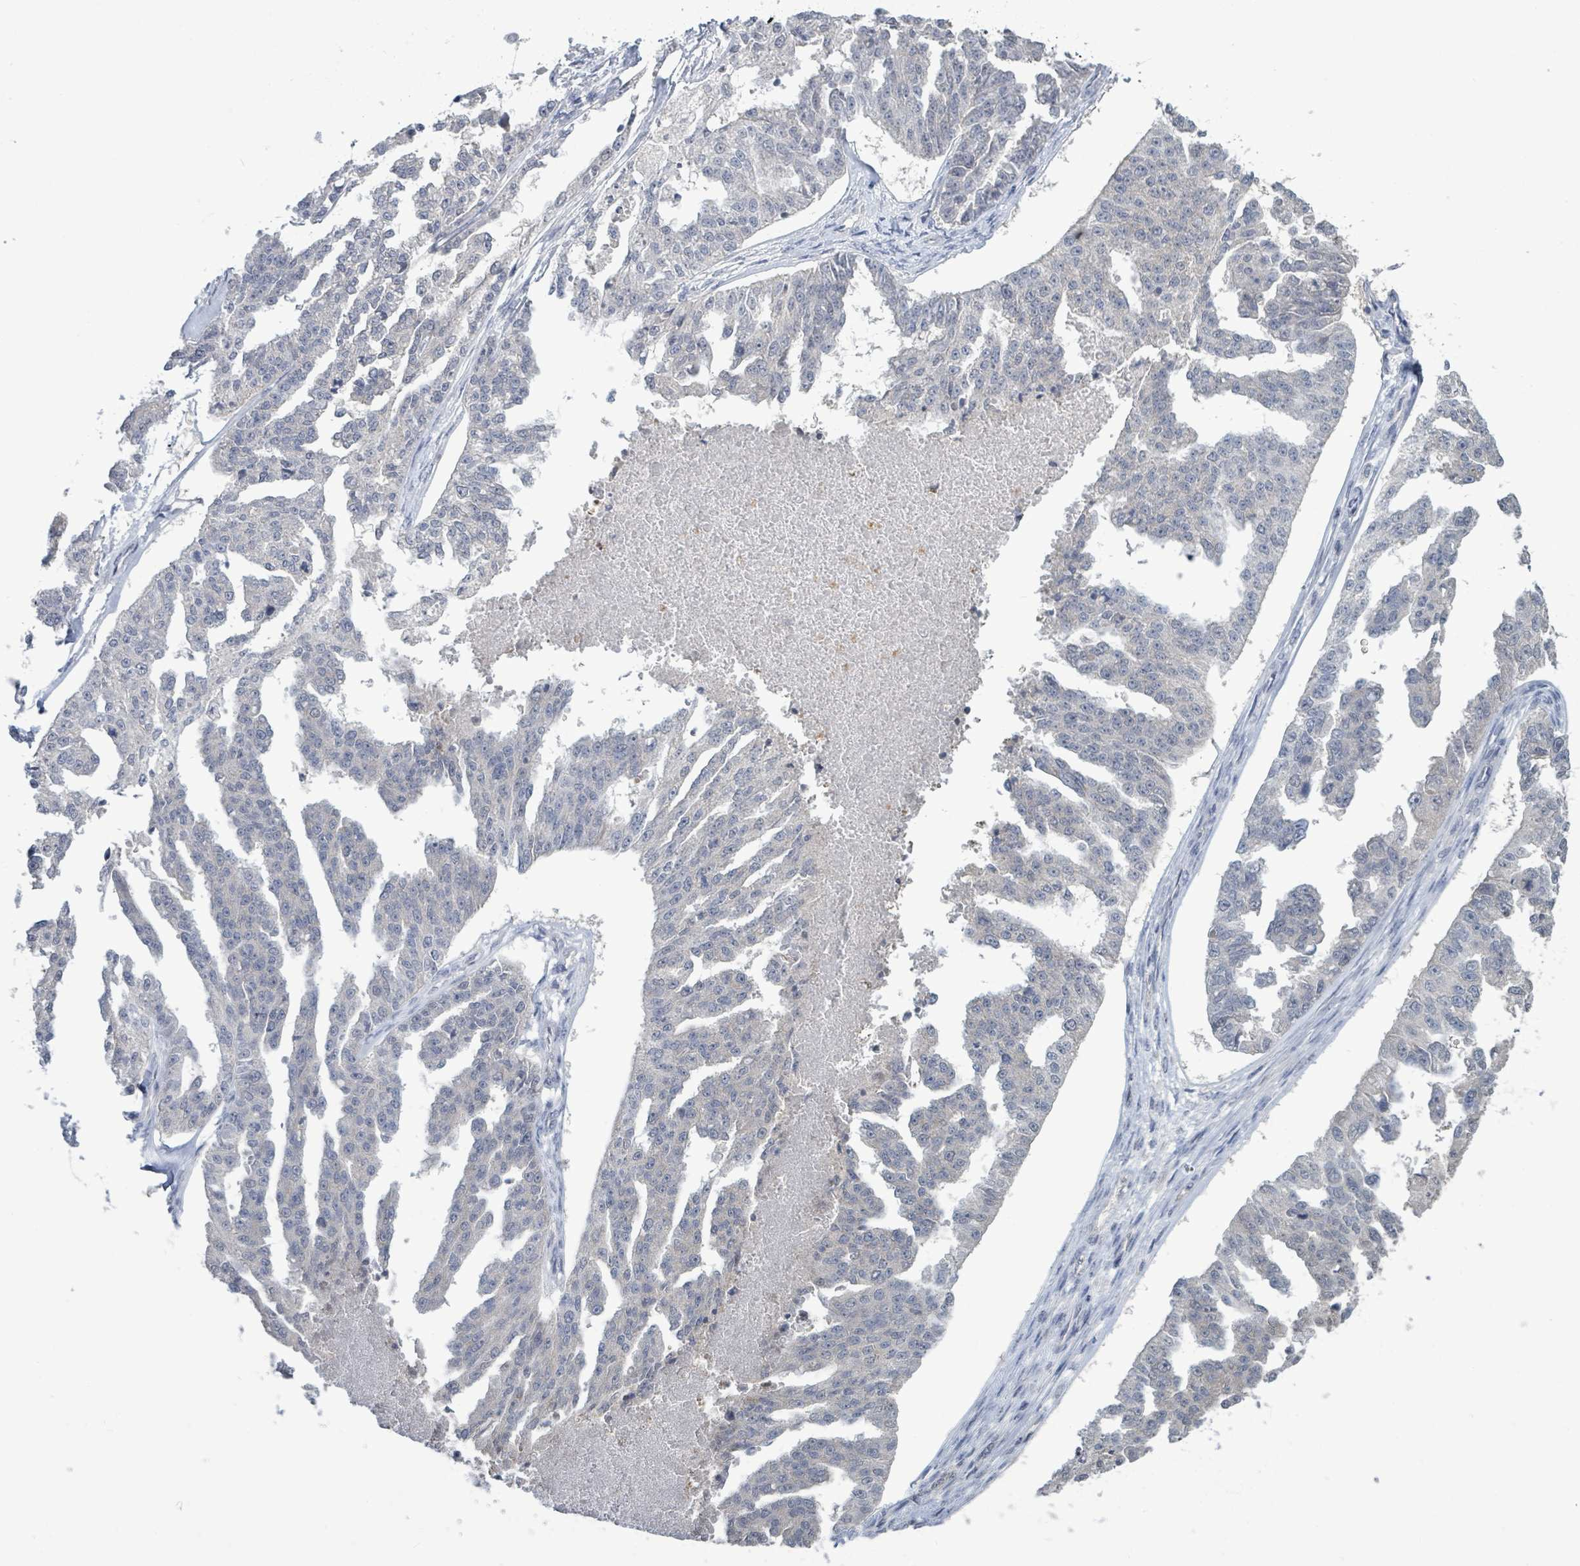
{"staining": {"intensity": "negative", "quantity": "none", "location": "none"}, "tissue": "ovarian cancer", "cell_type": "Tumor cells", "image_type": "cancer", "snomed": [{"axis": "morphology", "description": "Cystadenocarcinoma, serous, NOS"}, {"axis": "topography", "description": "Ovary"}], "caption": "High power microscopy image of an immunohistochemistry (IHC) image of serous cystadenocarcinoma (ovarian), revealing no significant staining in tumor cells.", "gene": "COQ10B", "patient": {"sex": "female", "age": 58}}